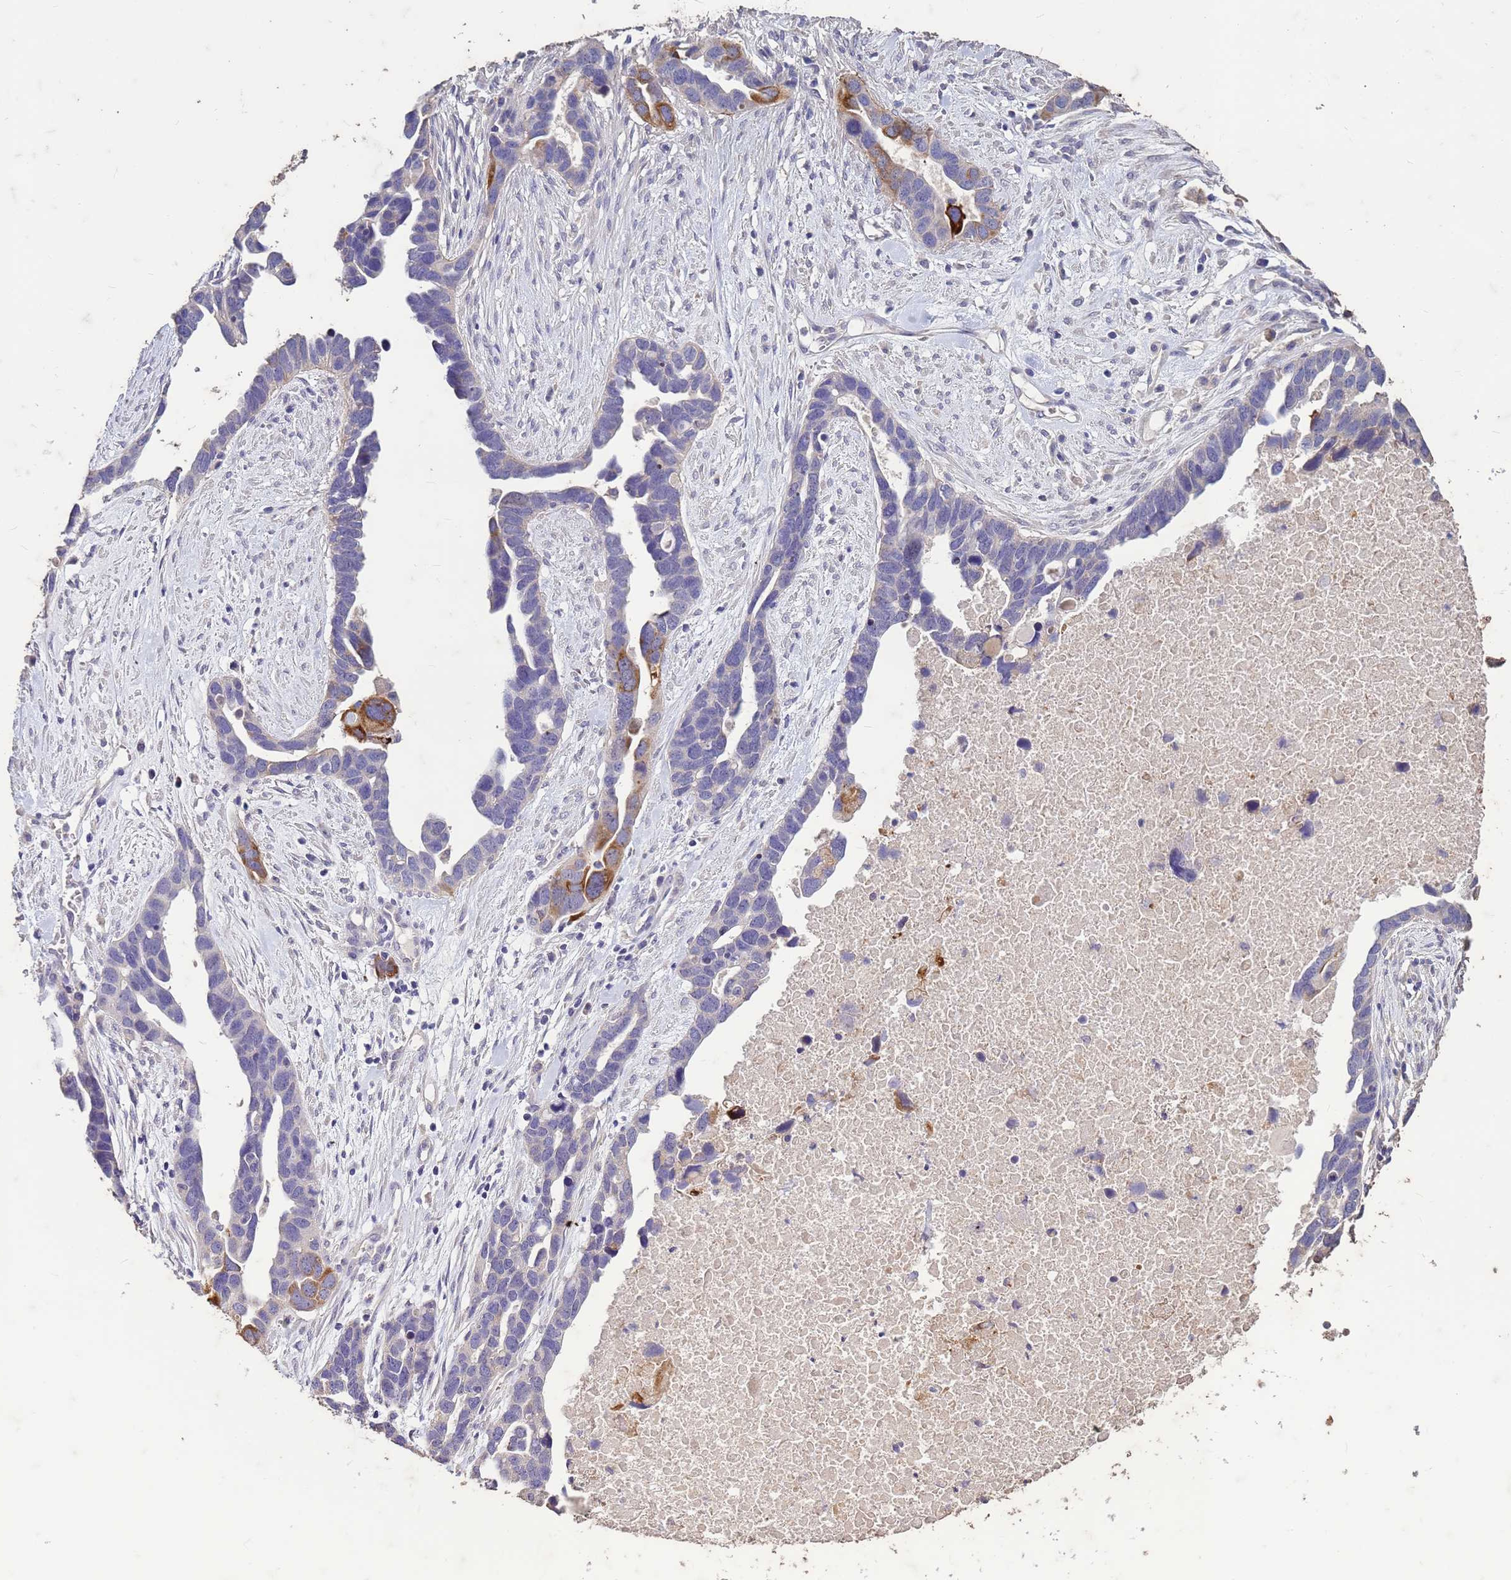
{"staining": {"intensity": "moderate", "quantity": "<25%", "location": "cytoplasmic/membranous"}, "tissue": "ovarian cancer", "cell_type": "Tumor cells", "image_type": "cancer", "snomed": [{"axis": "morphology", "description": "Cystadenocarcinoma, serous, NOS"}, {"axis": "topography", "description": "Ovary"}], "caption": "Brown immunohistochemical staining in ovarian cancer demonstrates moderate cytoplasmic/membranous expression in about <25% of tumor cells. (IHC, brightfield microscopy, high magnification).", "gene": "FAM184B", "patient": {"sex": "female", "age": 54}}